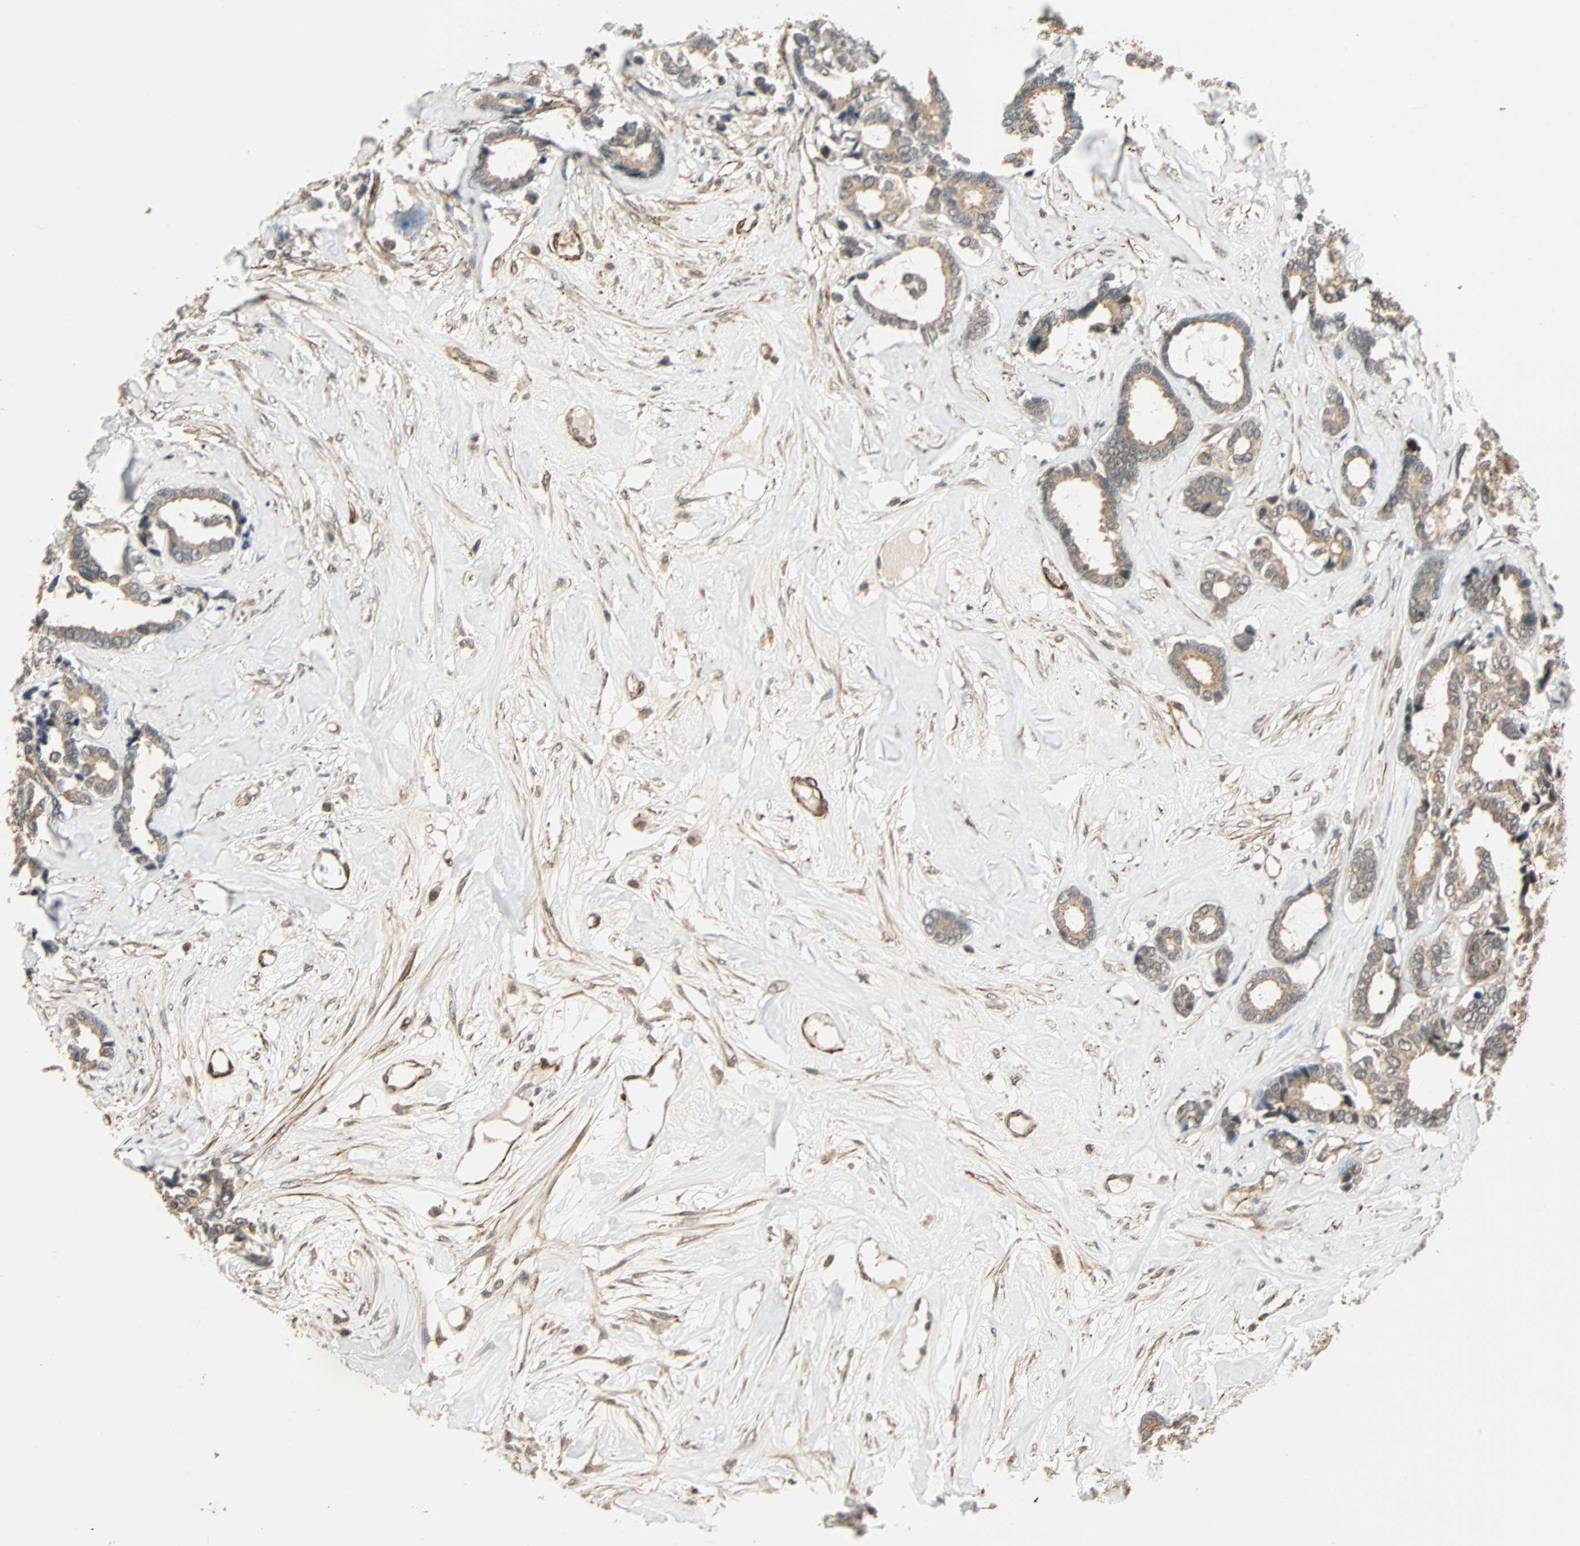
{"staining": {"intensity": "moderate", "quantity": "25%-75%", "location": "cytoplasmic/membranous"}, "tissue": "breast cancer", "cell_type": "Tumor cells", "image_type": "cancer", "snomed": [{"axis": "morphology", "description": "Duct carcinoma"}, {"axis": "topography", "description": "Breast"}], "caption": "IHC histopathology image of breast invasive ductal carcinoma stained for a protein (brown), which reveals medium levels of moderate cytoplasmic/membranous positivity in about 25%-75% of tumor cells.", "gene": "QSER1", "patient": {"sex": "female", "age": 87}}